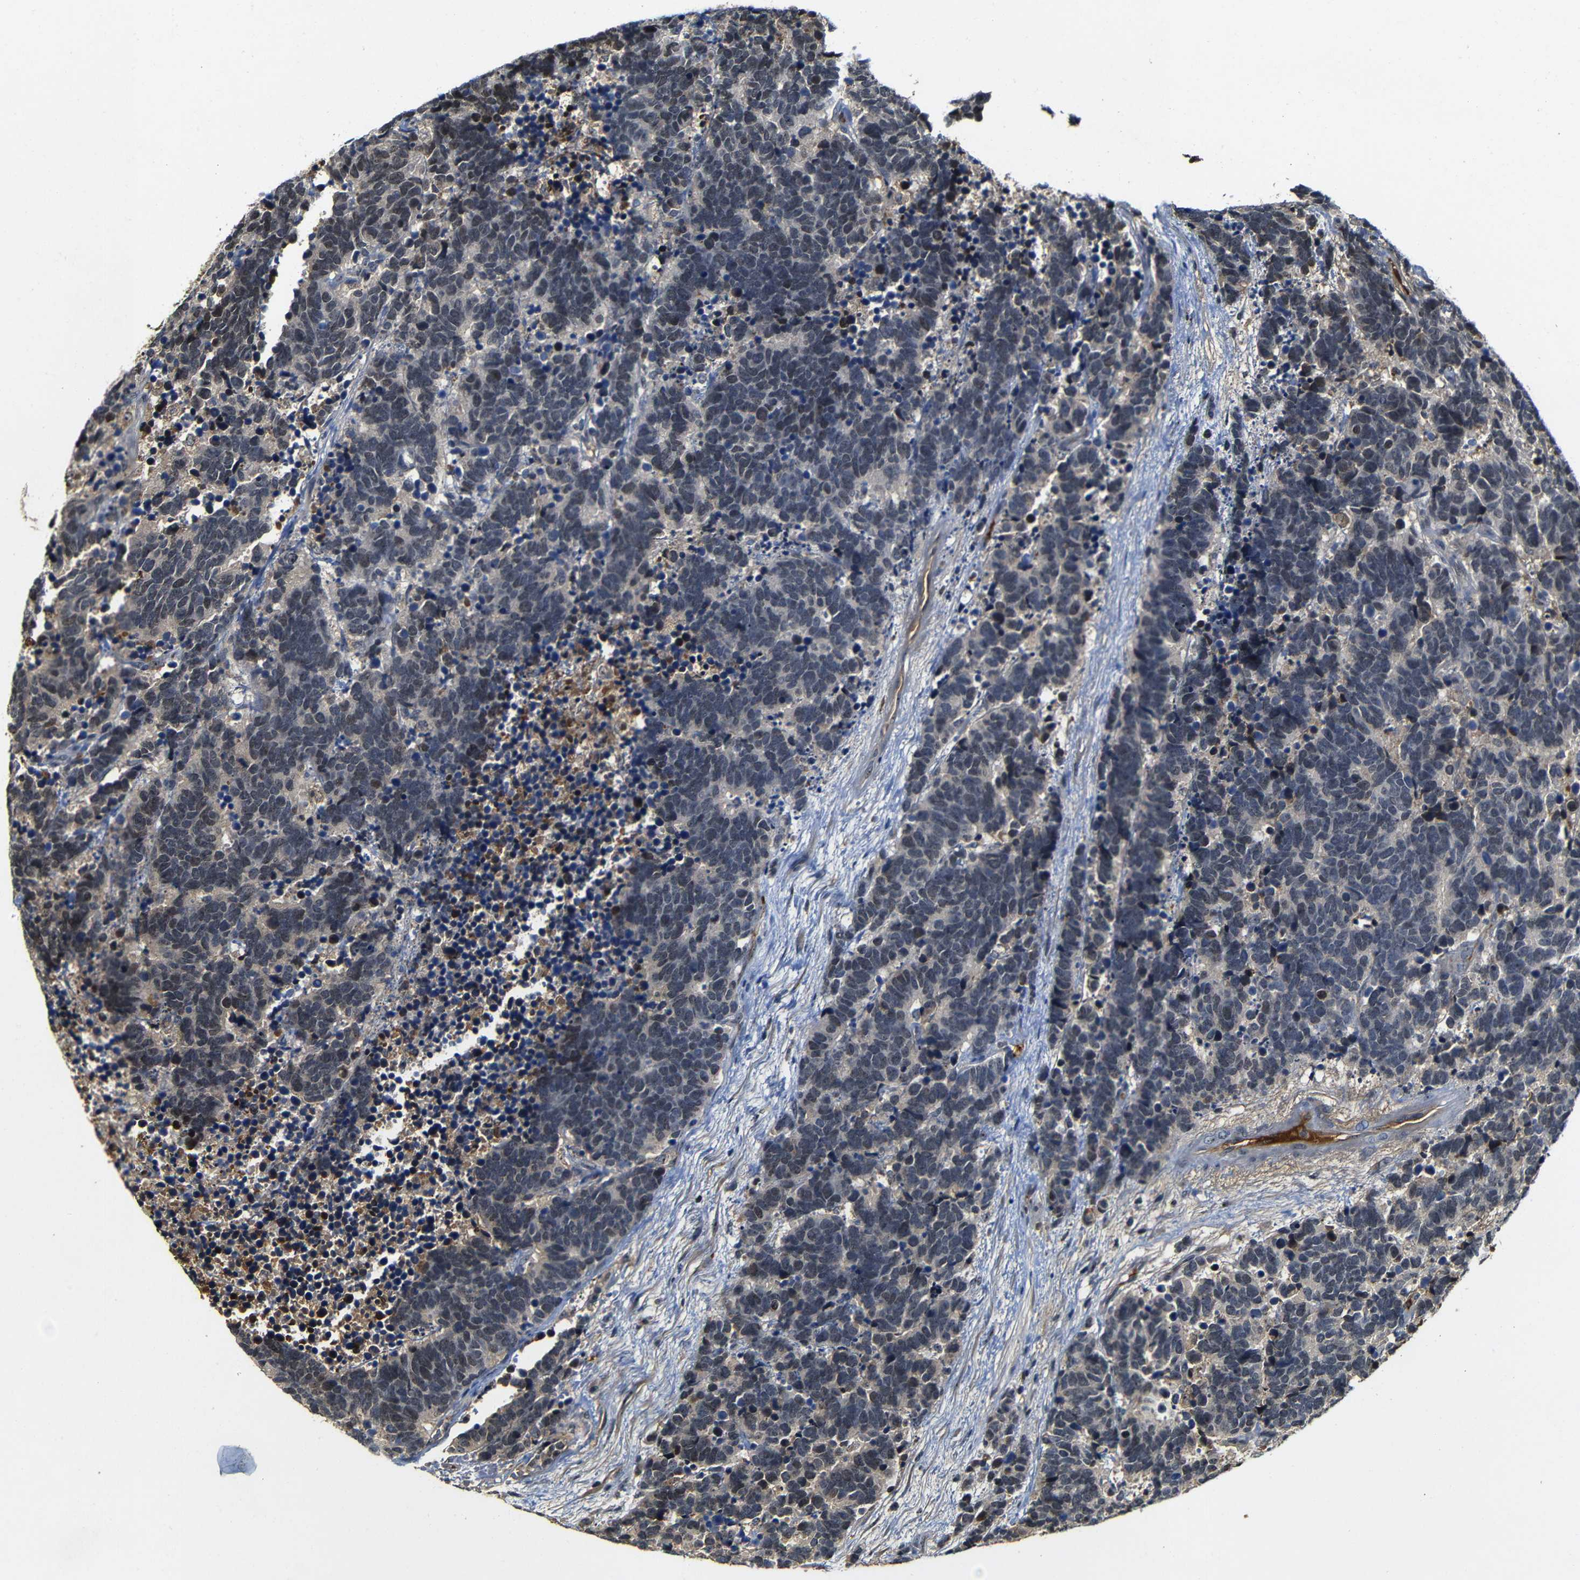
{"staining": {"intensity": "weak", "quantity": "25%-75%", "location": "cytoplasmic/membranous"}, "tissue": "carcinoid", "cell_type": "Tumor cells", "image_type": "cancer", "snomed": [{"axis": "morphology", "description": "Carcinoma, NOS"}, {"axis": "morphology", "description": "Carcinoid, malignant, NOS"}, {"axis": "topography", "description": "Urinary bladder"}], "caption": "Carcinoid (malignant) stained with a protein marker displays weak staining in tumor cells.", "gene": "MYC", "patient": {"sex": "male", "age": 57}}